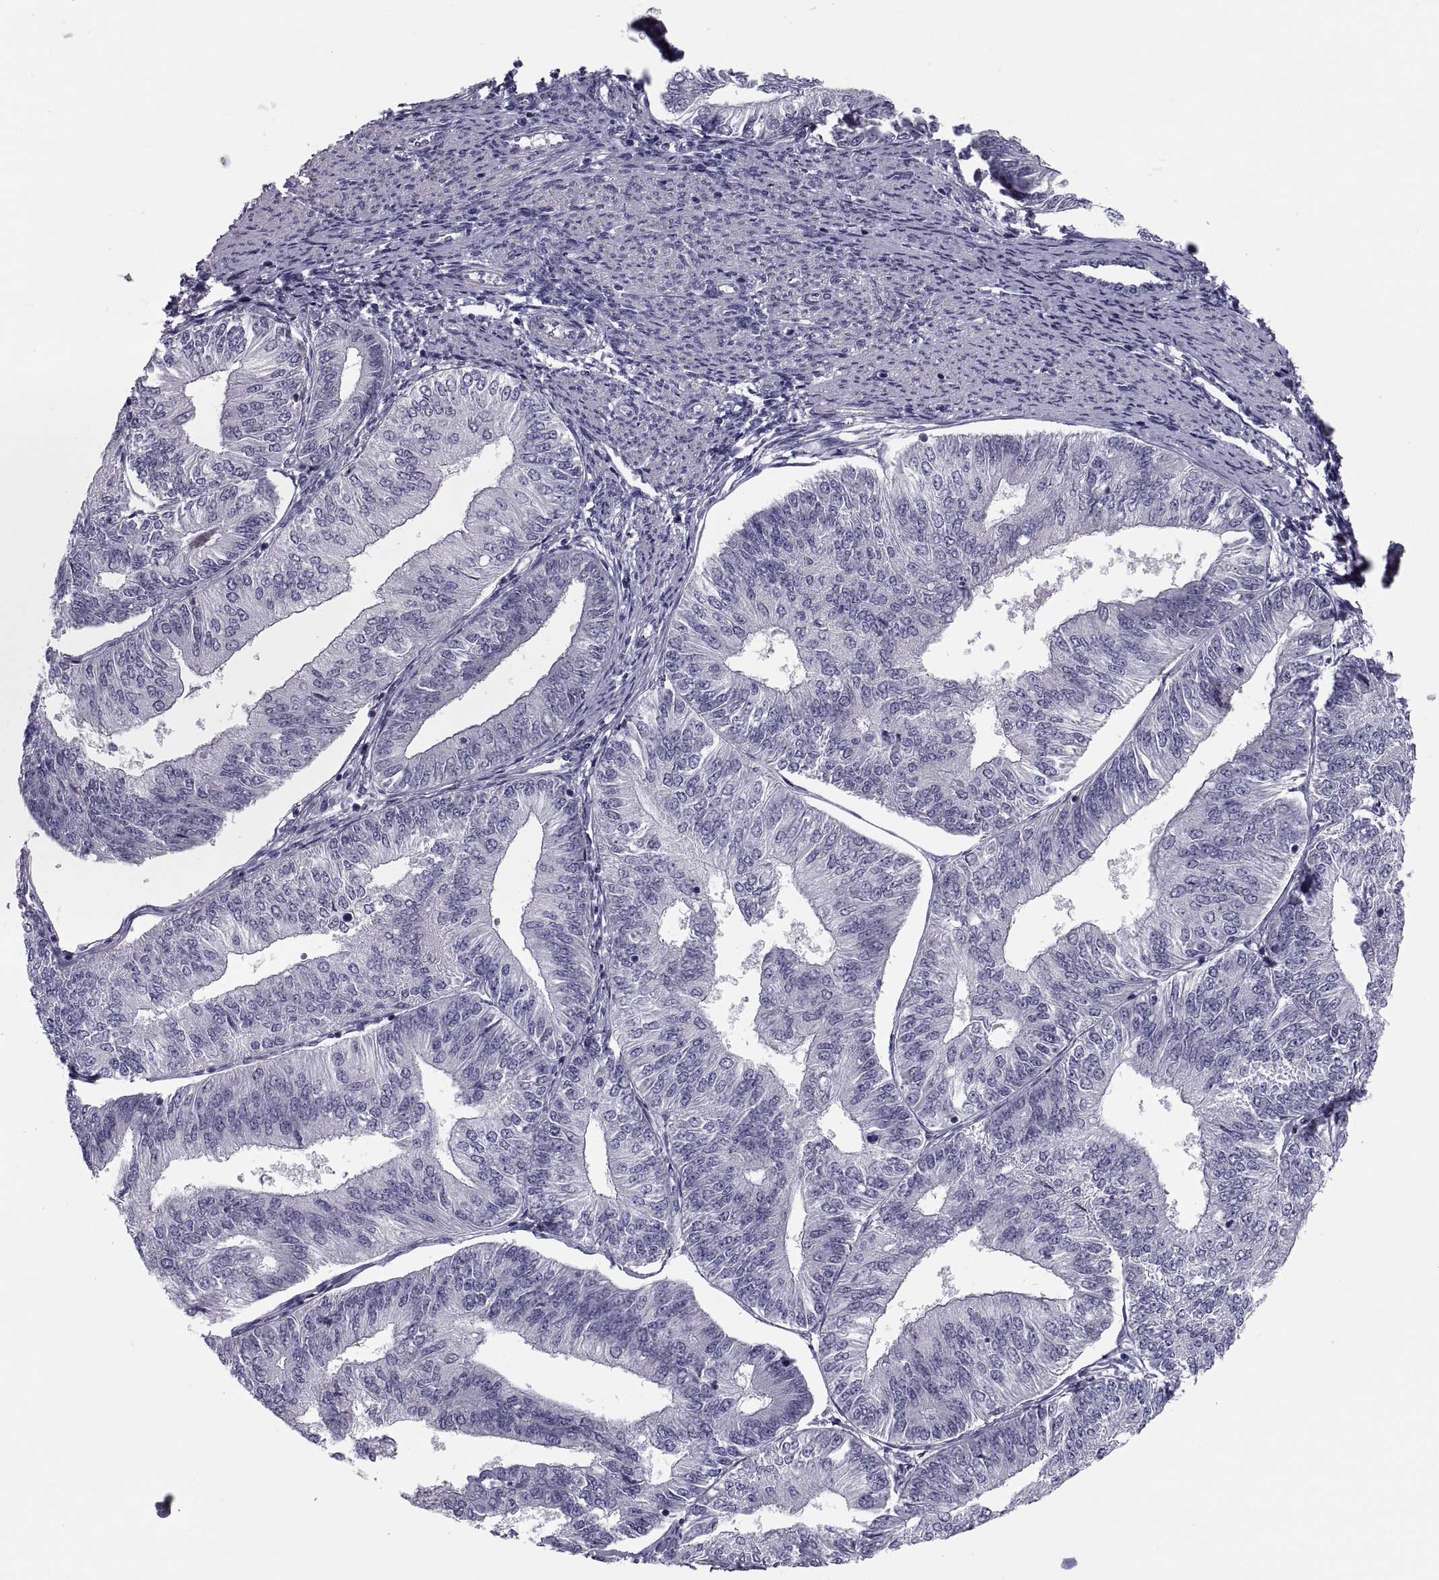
{"staining": {"intensity": "negative", "quantity": "none", "location": "none"}, "tissue": "endometrial cancer", "cell_type": "Tumor cells", "image_type": "cancer", "snomed": [{"axis": "morphology", "description": "Adenocarcinoma, NOS"}, {"axis": "topography", "description": "Endometrium"}], "caption": "Immunohistochemical staining of human endometrial cancer exhibits no significant expression in tumor cells.", "gene": "PDZRN4", "patient": {"sex": "female", "age": 58}}